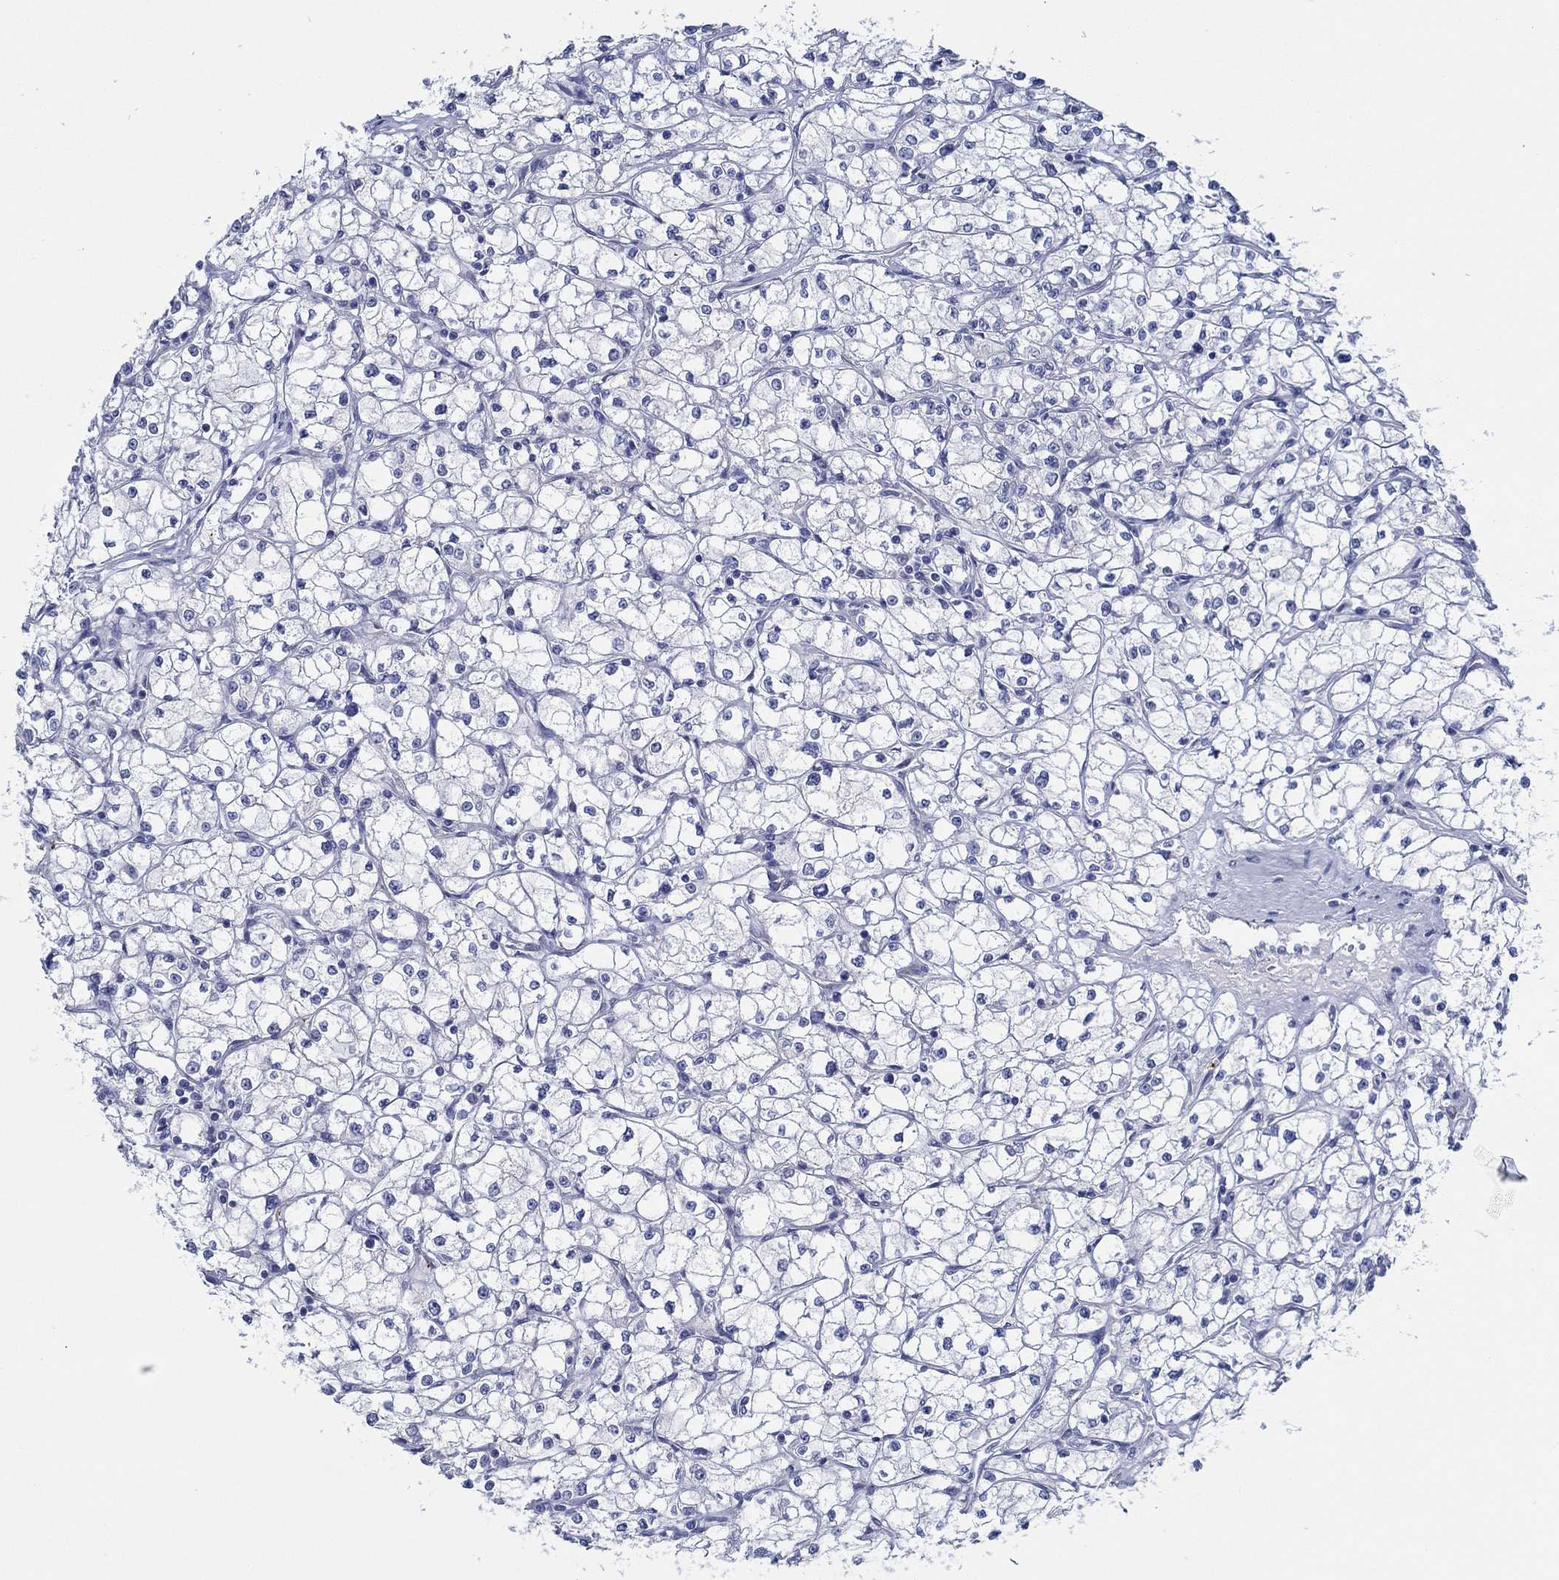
{"staining": {"intensity": "negative", "quantity": "none", "location": "none"}, "tissue": "renal cancer", "cell_type": "Tumor cells", "image_type": "cancer", "snomed": [{"axis": "morphology", "description": "Adenocarcinoma, NOS"}, {"axis": "topography", "description": "Kidney"}], "caption": "Tumor cells are negative for brown protein staining in adenocarcinoma (renal).", "gene": "SLC27A3", "patient": {"sex": "male", "age": 67}}